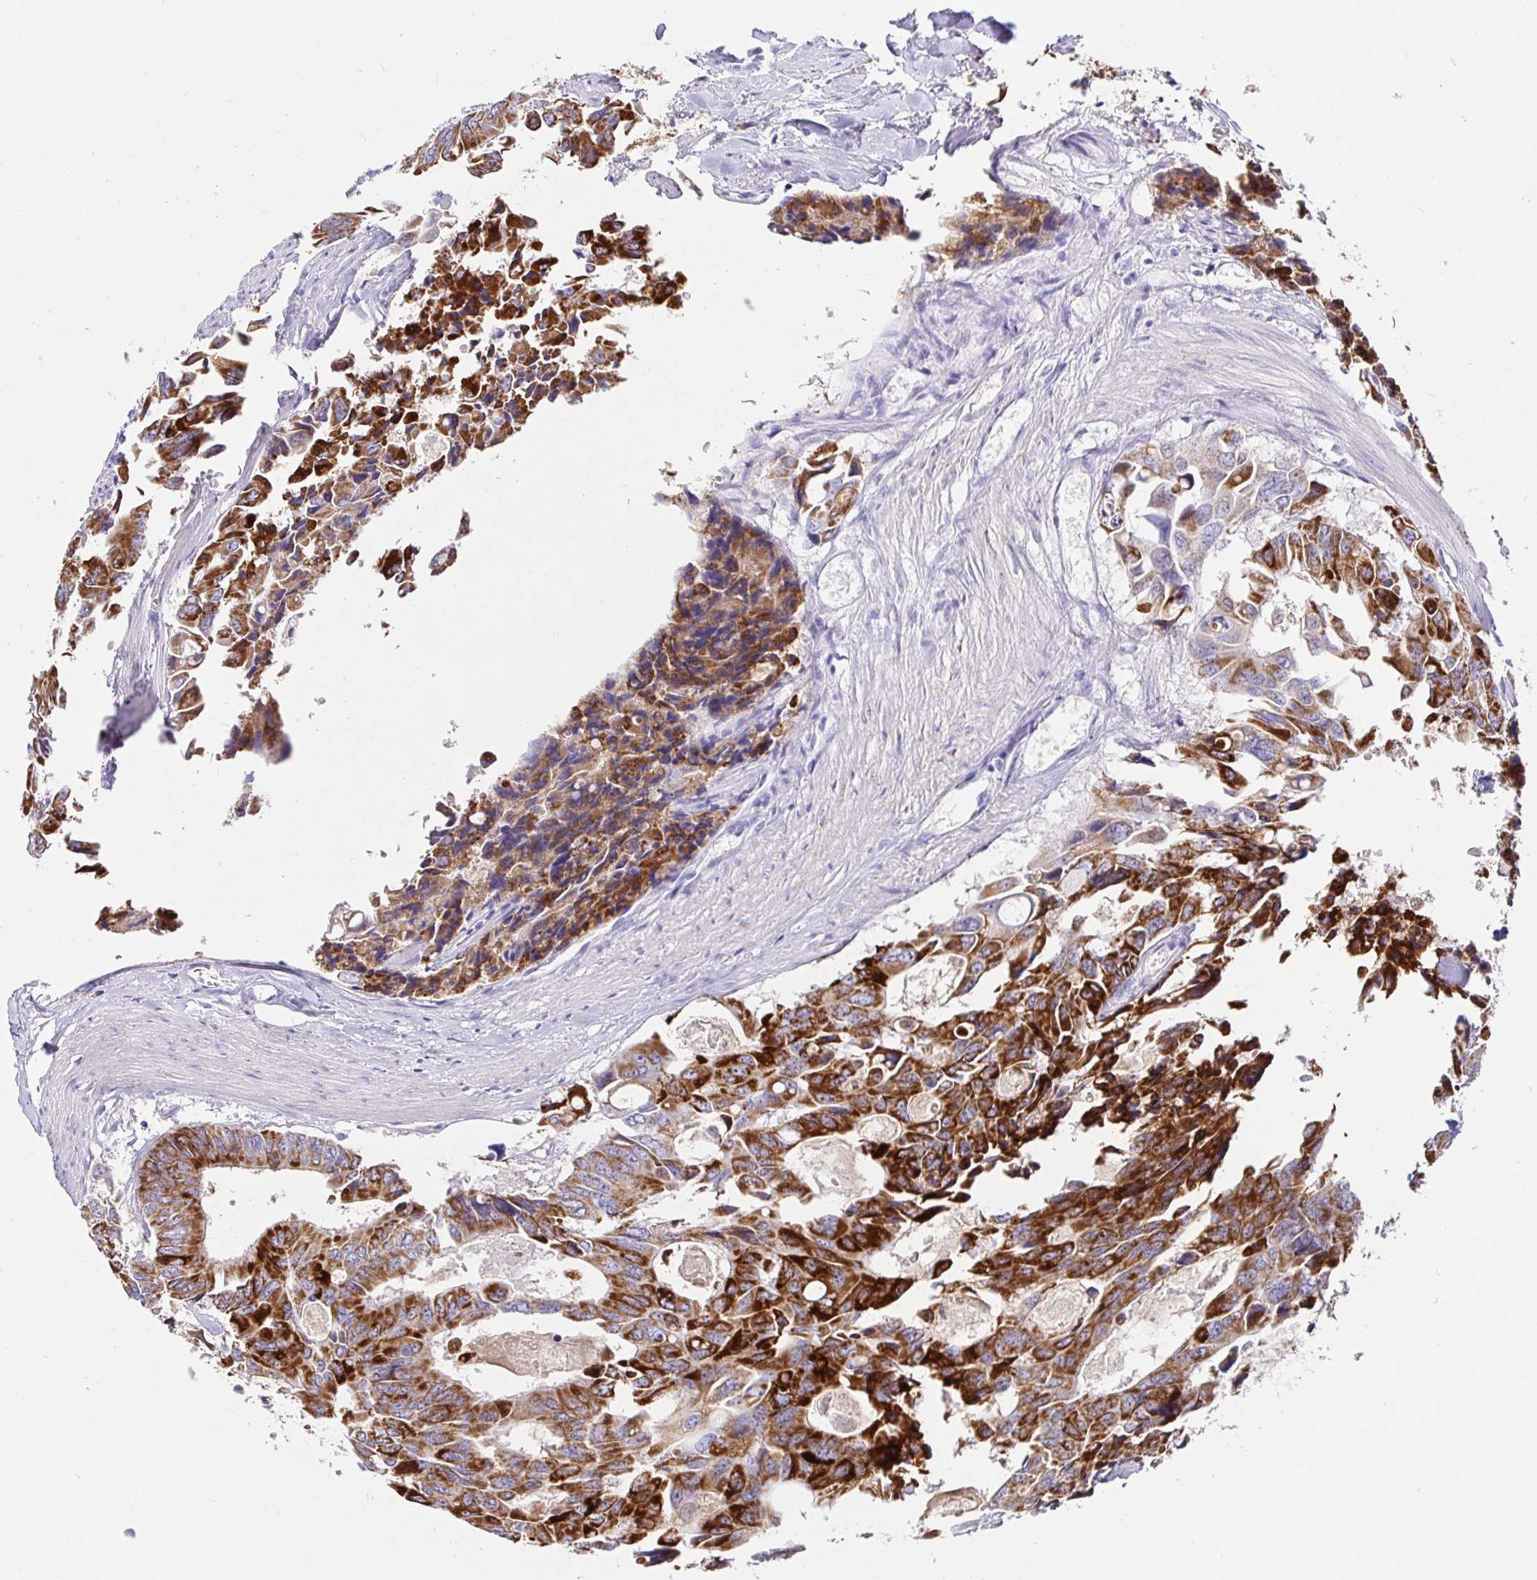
{"staining": {"intensity": "strong", "quantity": ">75%", "location": "cytoplasmic/membranous"}, "tissue": "colorectal cancer", "cell_type": "Tumor cells", "image_type": "cancer", "snomed": [{"axis": "morphology", "description": "Adenocarcinoma, NOS"}, {"axis": "topography", "description": "Rectum"}], "caption": "Tumor cells display strong cytoplasmic/membranous expression in approximately >75% of cells in adenocarcinoma (colorectal).", "gene": "MAOA", "patient": {"sex": "male", "age": 76}}